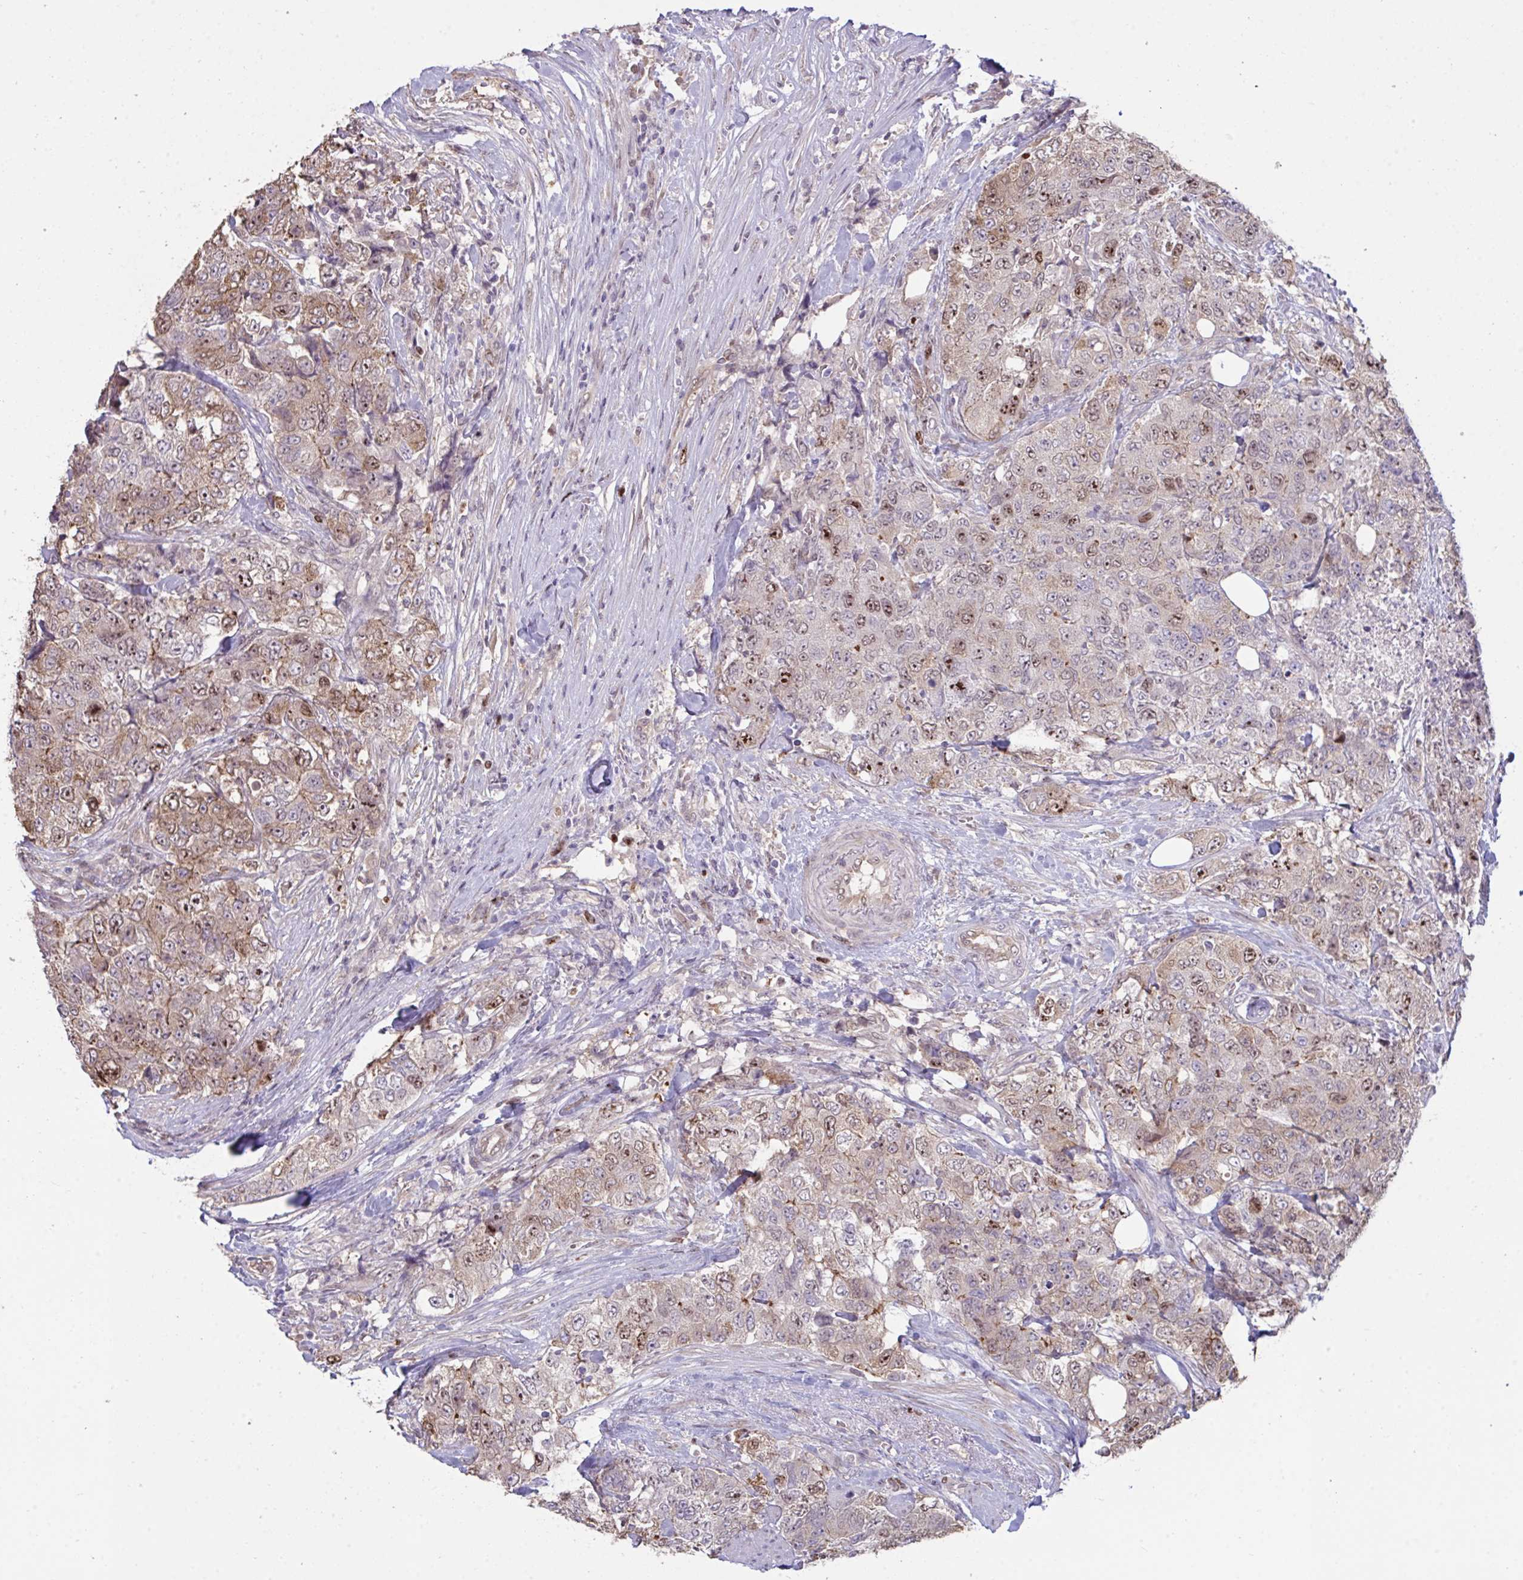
{"staining": {"intensity": "moderate", "quantity": ">75%", "location": "cytoplasmic/membranous,nuclear"}, "tissue": "urothelial cancer", "cell_type": "Tumor cells", "image_type": "cancer", "snomed": [{"axis": "morphology", "description": "Urothelial carcinoma, High grade"}, {"axis": "topography", "description": "Urinary bladder"}], "caption": "This image demonstrates immunohistochemistry (IHC) staining of urothelial cancer, with medium moderate cytoplasmic/membranous and nuclear positivity in about >75% of tumor cells.", "gene": "SETD7", "patient": {"sex": "female", "age": 78}}